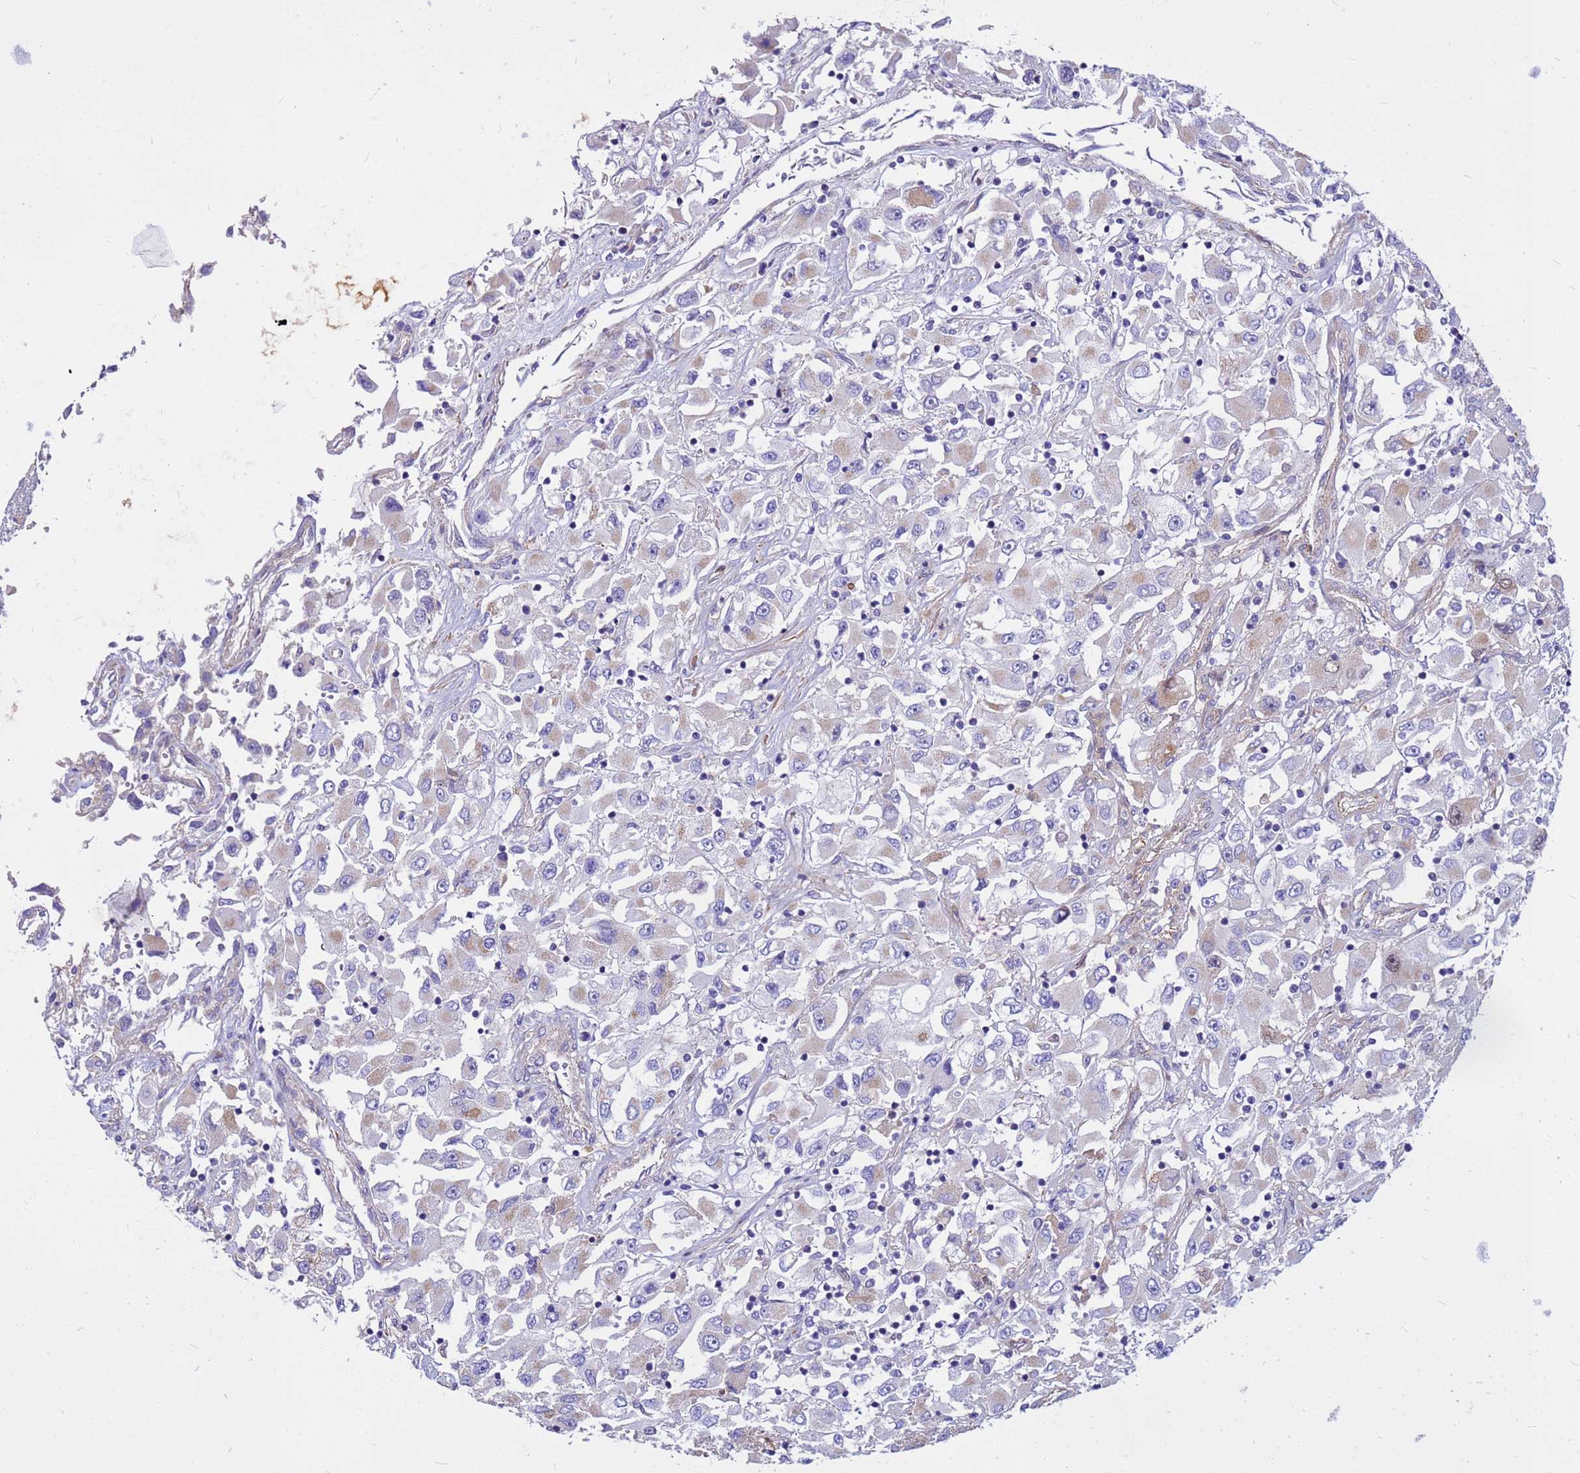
{"staining": {"intensity": "weak", "quantity": "<25%", "location": "cytoplasmic/membranous"}, "tissue": "renal cancer", "cell_type": "Tumor cells", "image_type": "cancer", "snomed": [{"axis": "morphology", "description": "Adenocarcinoma, NOS"}, {"axis": "topography", "description": "Kidney"}], "caption": "A high-resolution histopathology image shows immunohistochemistry (IHC) staining of adenocarcinoma (renal), which shows no significant positivity in tumor cells.", "gene": "CRHBP", "patient": {"sex": "female", "age": 52}}